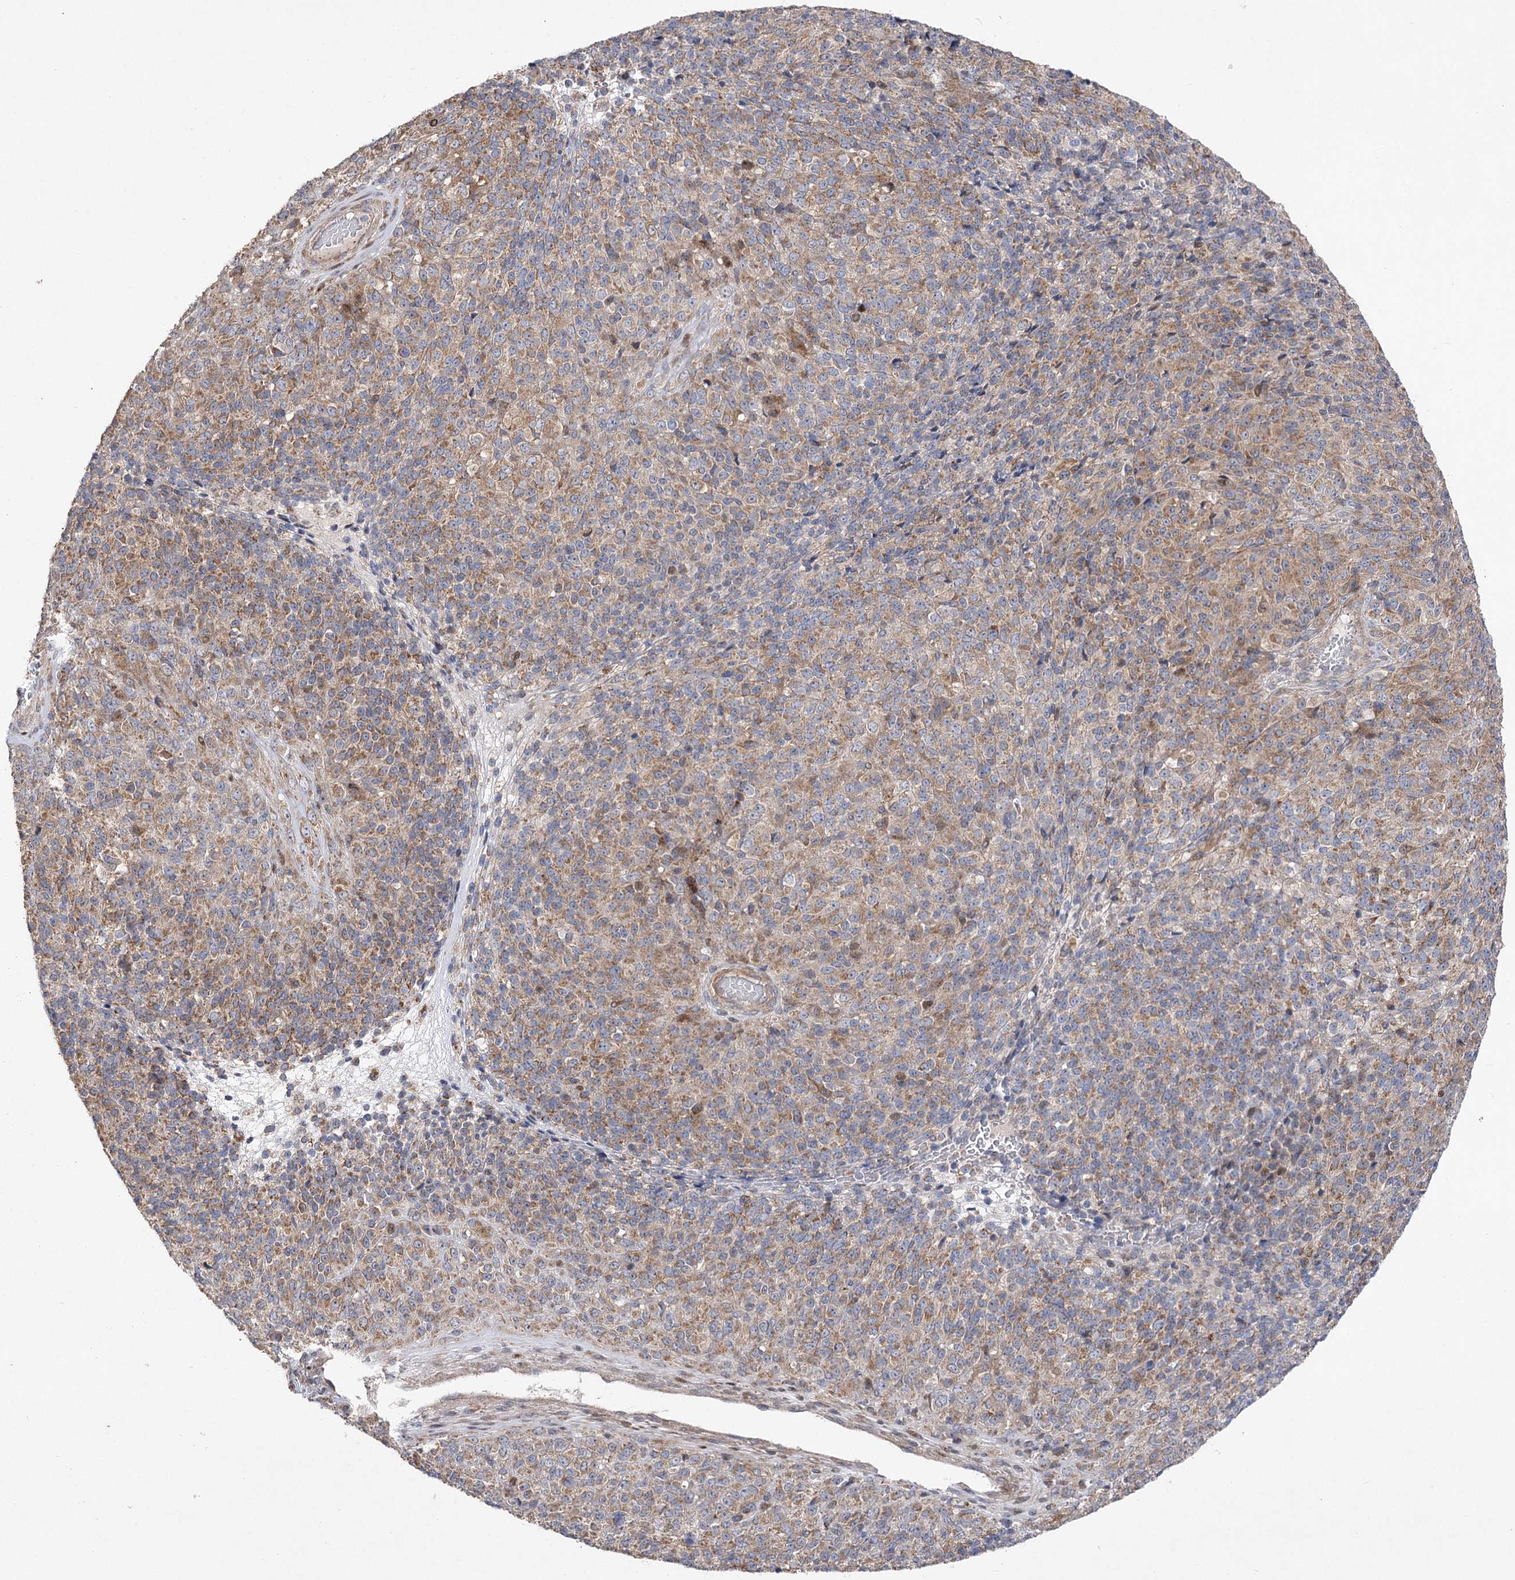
{"staining": {"intensity": "moderate", "quantity": ">75%", "location": "cytoplasmic/membranous"}, "tissue": "melanoma", "cell_type": "Tumor cells", "image_type": "cancer", "snomed": [{"axis": "morphology", "description": "Malignant melanoma, Metastatic site"}, {"axis": "topography", "description": "Brain"}], "caption": "Tumor cells display medium levels of moderate cytoplasmic/membranous expression in about >75% of cells in human melanoma.", "gene": "OBSL1", "patient": {"sex": "female", "age": 56}}